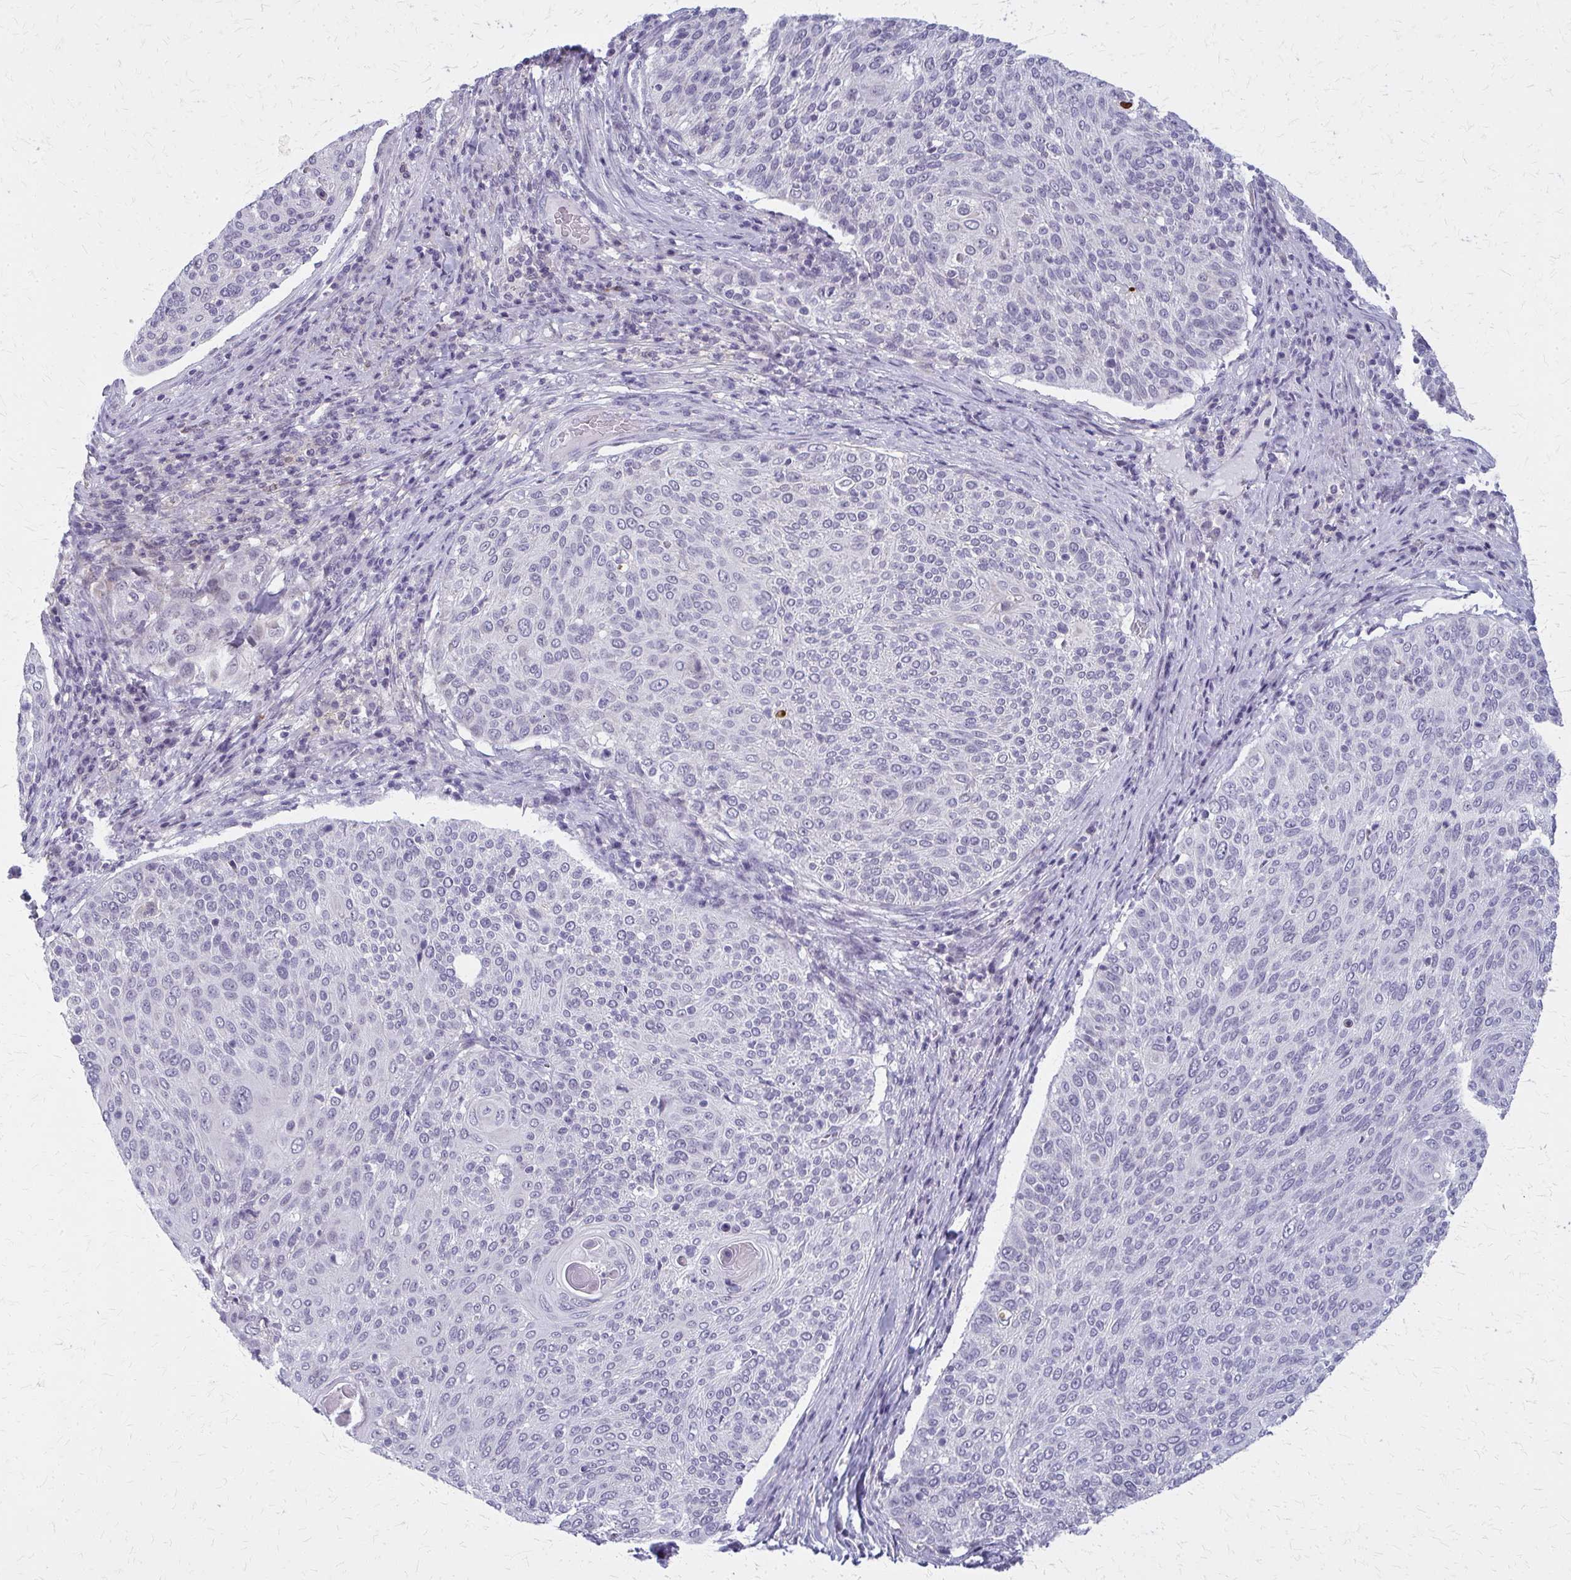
{"staining": {"intensity": "negative", "quantity": "none", "location": "none"}, "tissue": "cervical cancer", "cell_type": "Tumor cells", "image_type": "cancer", "snomed": [{"axis": "morphology", "description": "Squamous cell carcinoma, NOS"}, {"axis": "topography", "description": "Cervix"}], "caption": "Immunohistochemistry (IHC) of human cervical cancer (squamous cell carcinoma) demonstrates no expression in tumor cells.", "gene": "CASQ2", "patient": {"sex": "female", "age": 31}}